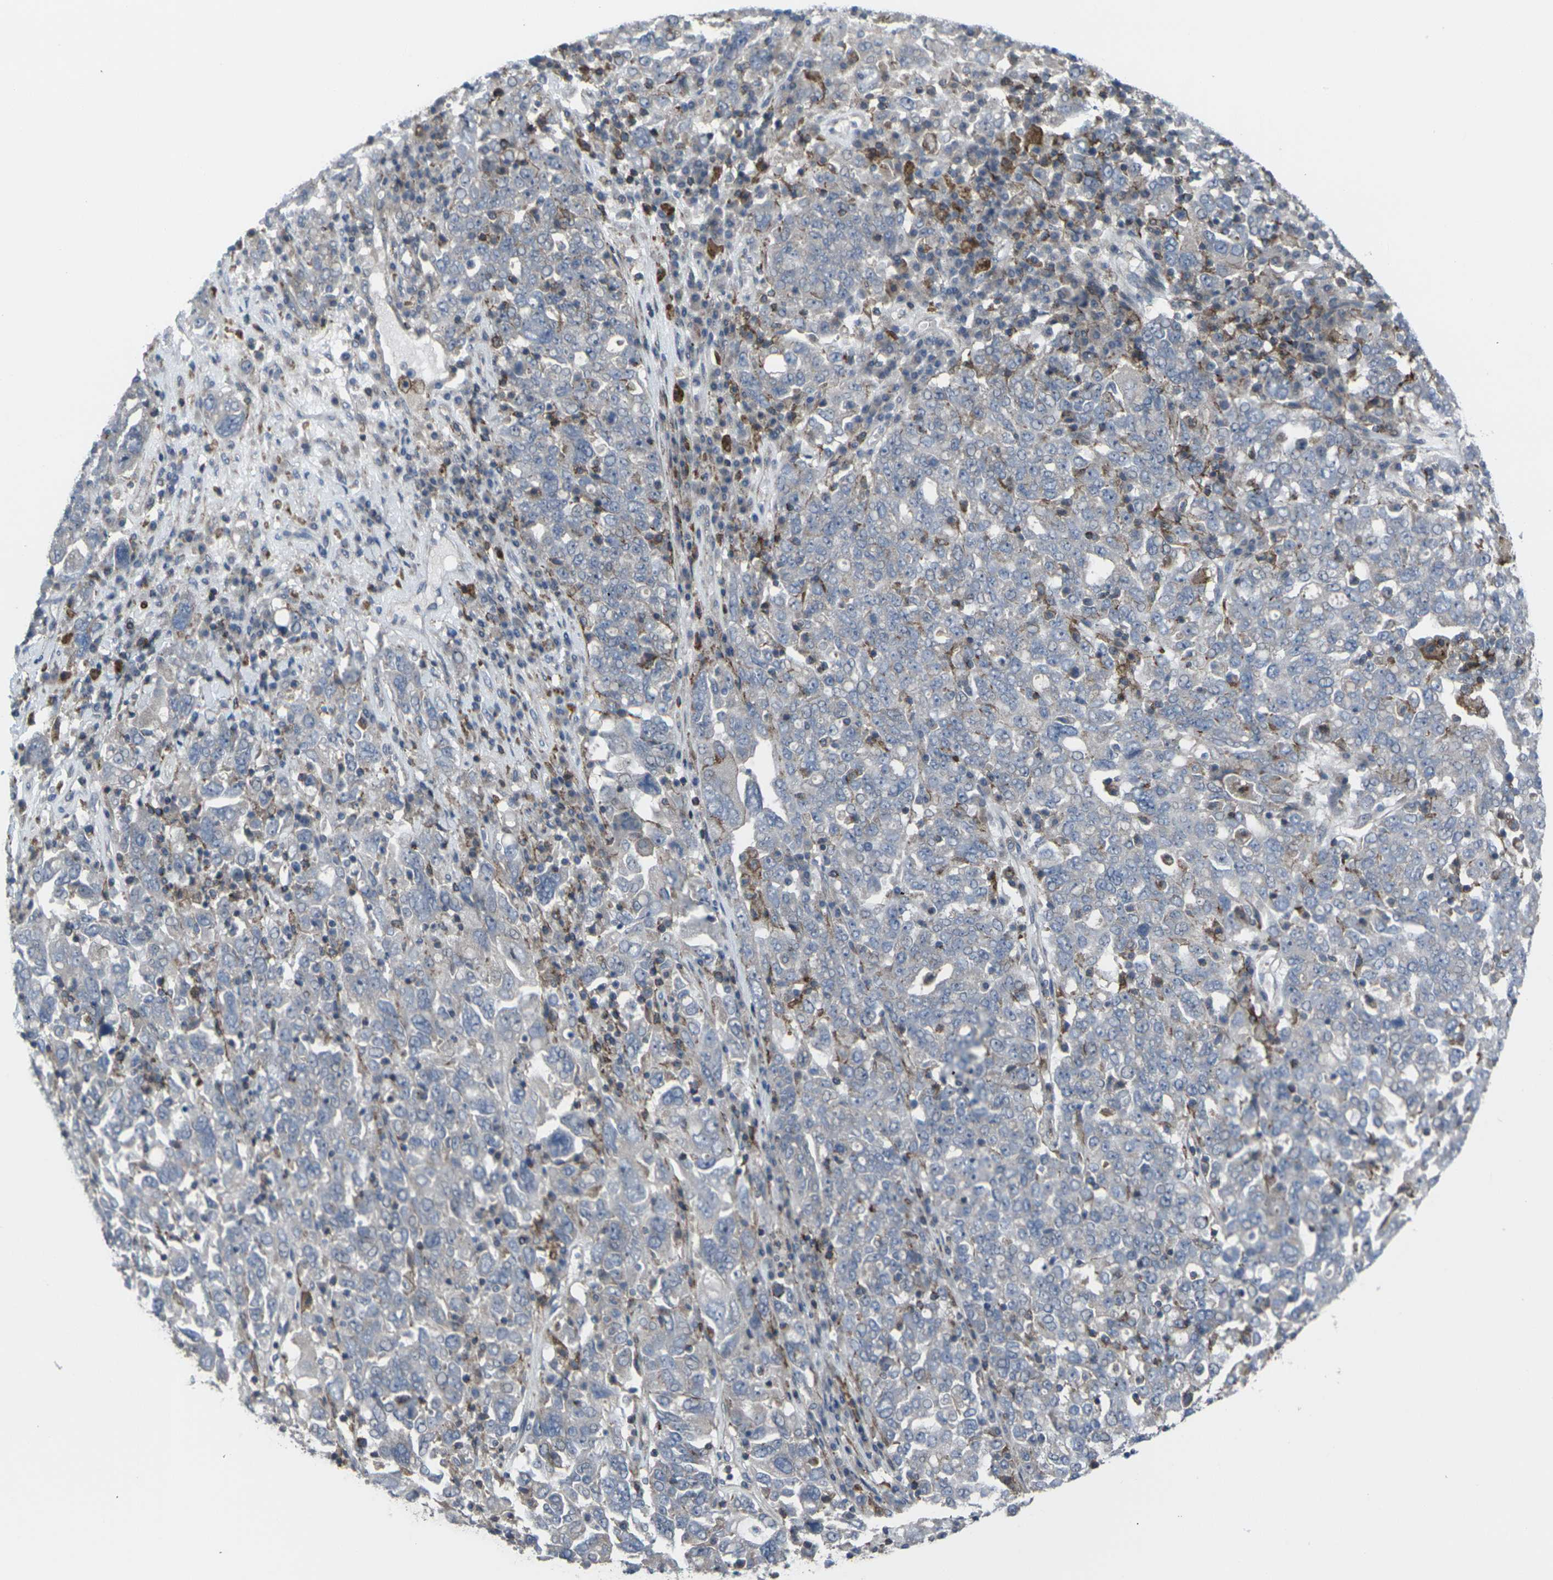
{"staining": {"intensity": "negative", "quantity": "none", "location": "none"}, "tissue": "ovarian cancer", "cell_type": "Tumor cells", "image_type": "cancer", "snomed": [{"axis": "morphology", "description": "Carcinoma, endometroid"}, {"axis": "topography", "description": "Ovary"}], "caption": "Immunohistochemistry micrograph of human ovarian cancer stained for a protein (brown), which demonstrates no expression in tumor cells.", "gene": "CCR10", "patient": {"sex": "female", "age": 62}}